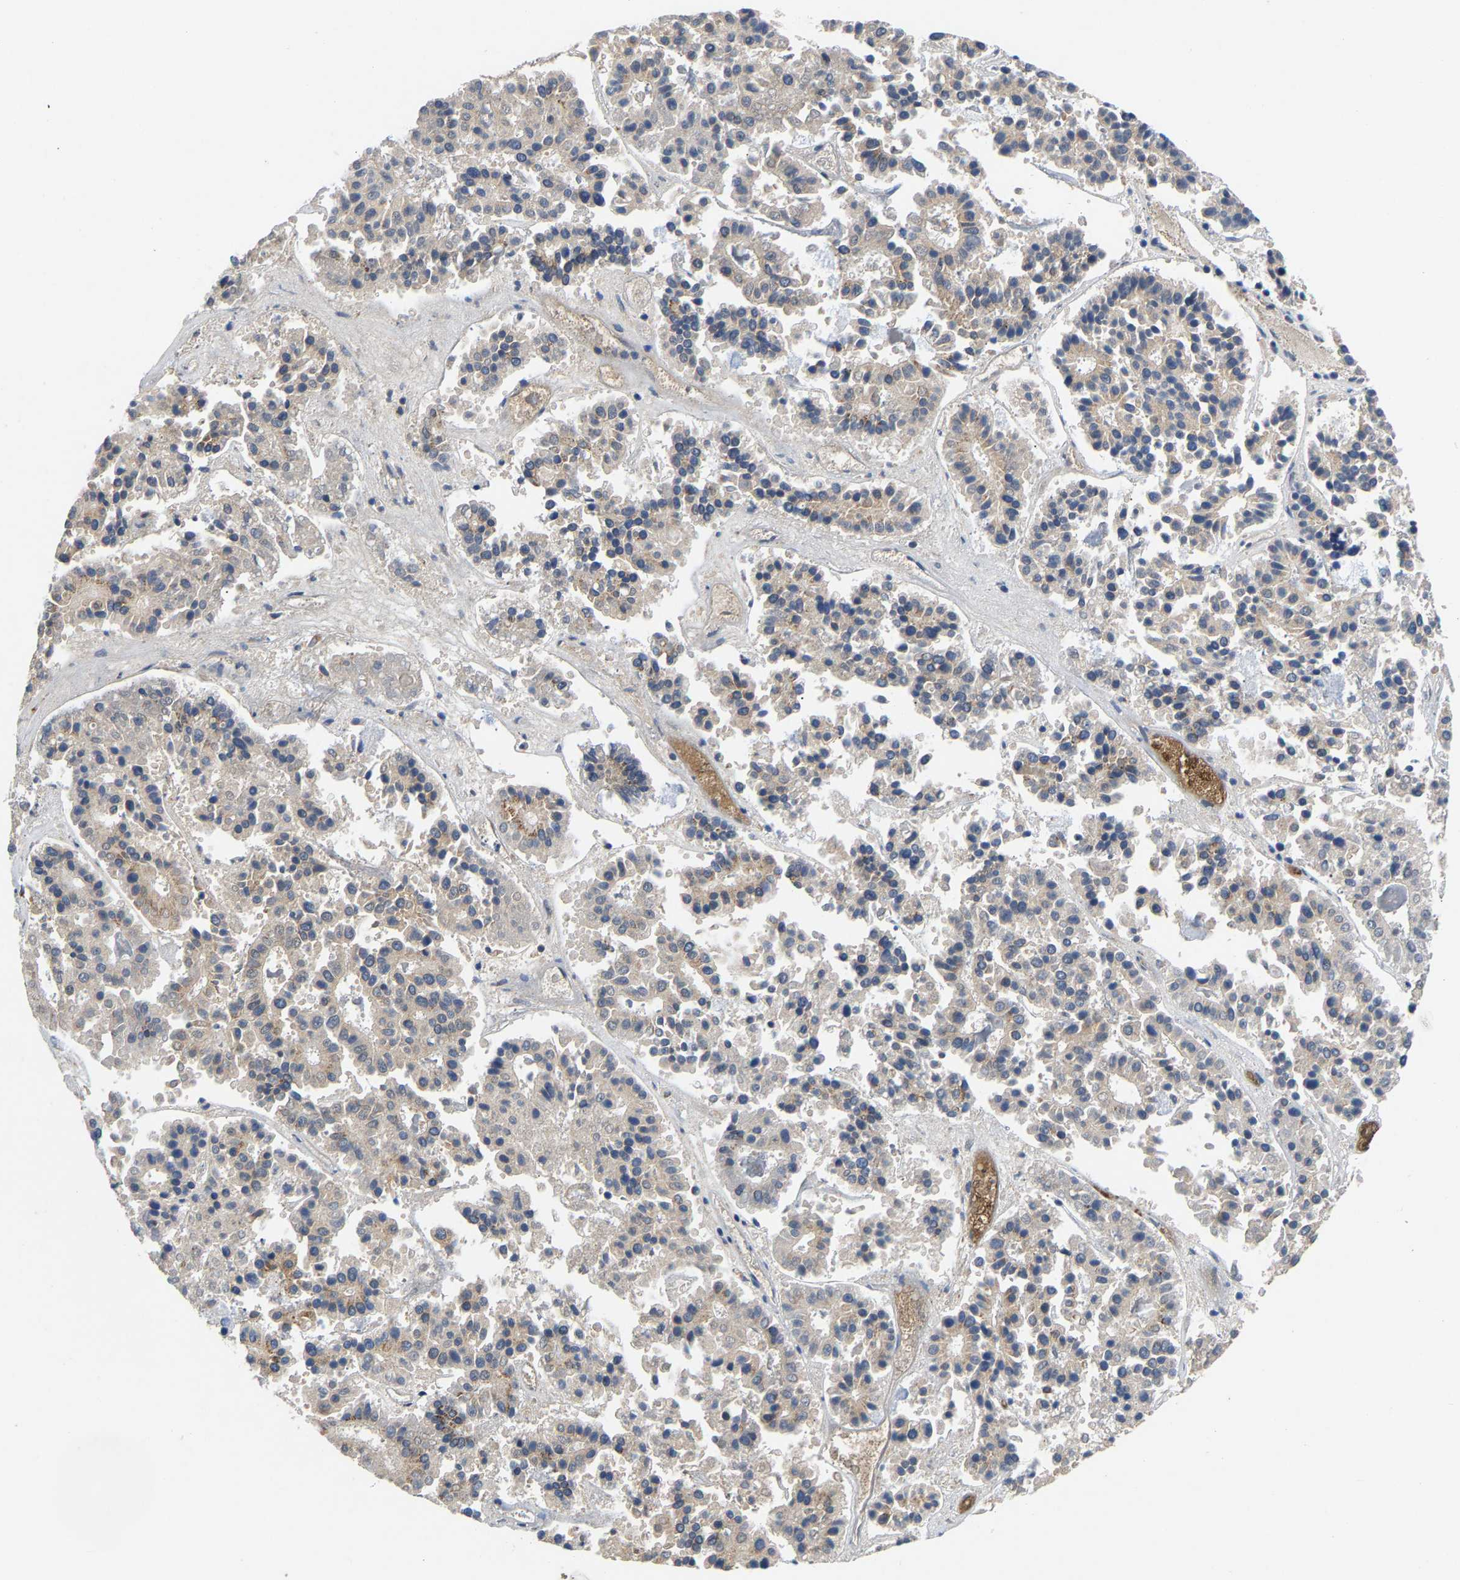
{"staining": {"intensity": "weak", "quantity": "<25%", "location": "cytoplasmic/membranous"}, "tissue": "pancreatic cancer", "cell_type": "Tumor cells", "image_type": "cancer", "snomed": [{"axis": "morphology", "description": "Adenocarcinoma, NOS"}, {"axis": "topography", "description": "Pancreas"}], "caption": "Tumor cells show no significant staining in adenocarcinoma (pancreatic).", "gene": "CCDC171", "patient": {"sex": "male", "age": 50}}